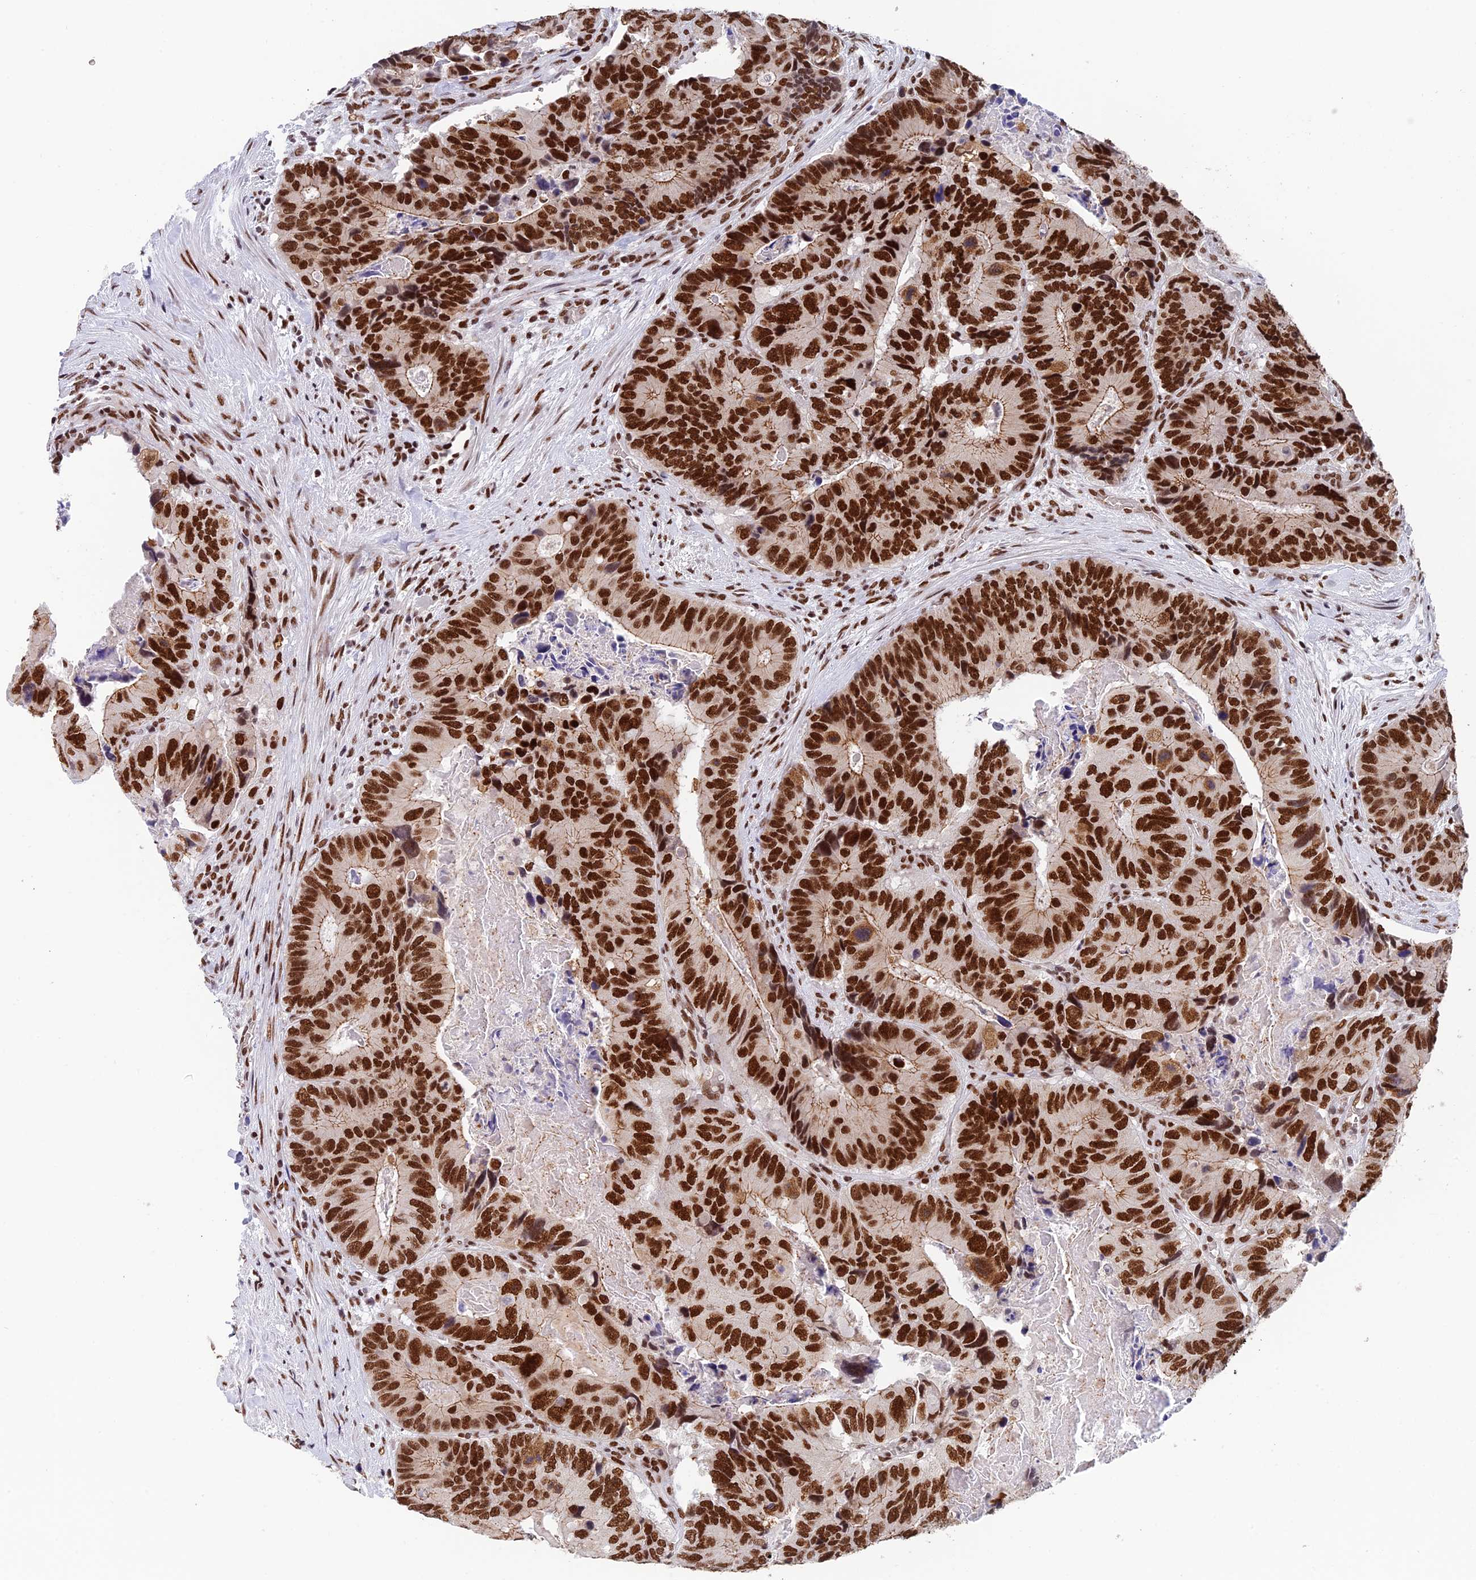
{"staining": {"intensity": "strong", "quantity": ">75%", "location": "nuclear"}, "tissue": "colorectal cancer", "cell_type": "Tumor cells", "image_type": "cancer", "snomed": [{"axis": "morphology", "description": "Adenocarcinoma, NOS"}, {"axis": "topography", "description": "Colon"}], "caption": "DAB (3,3'-diaminobenzidine) immunohistochemical staining of human adenocarcinoma (colorectal) shows strong nuclear protein positivity in about >75% of tumor cells.", "gene": "EEF1AKMT3", "patient": {"sex": "male", "age": 84}}